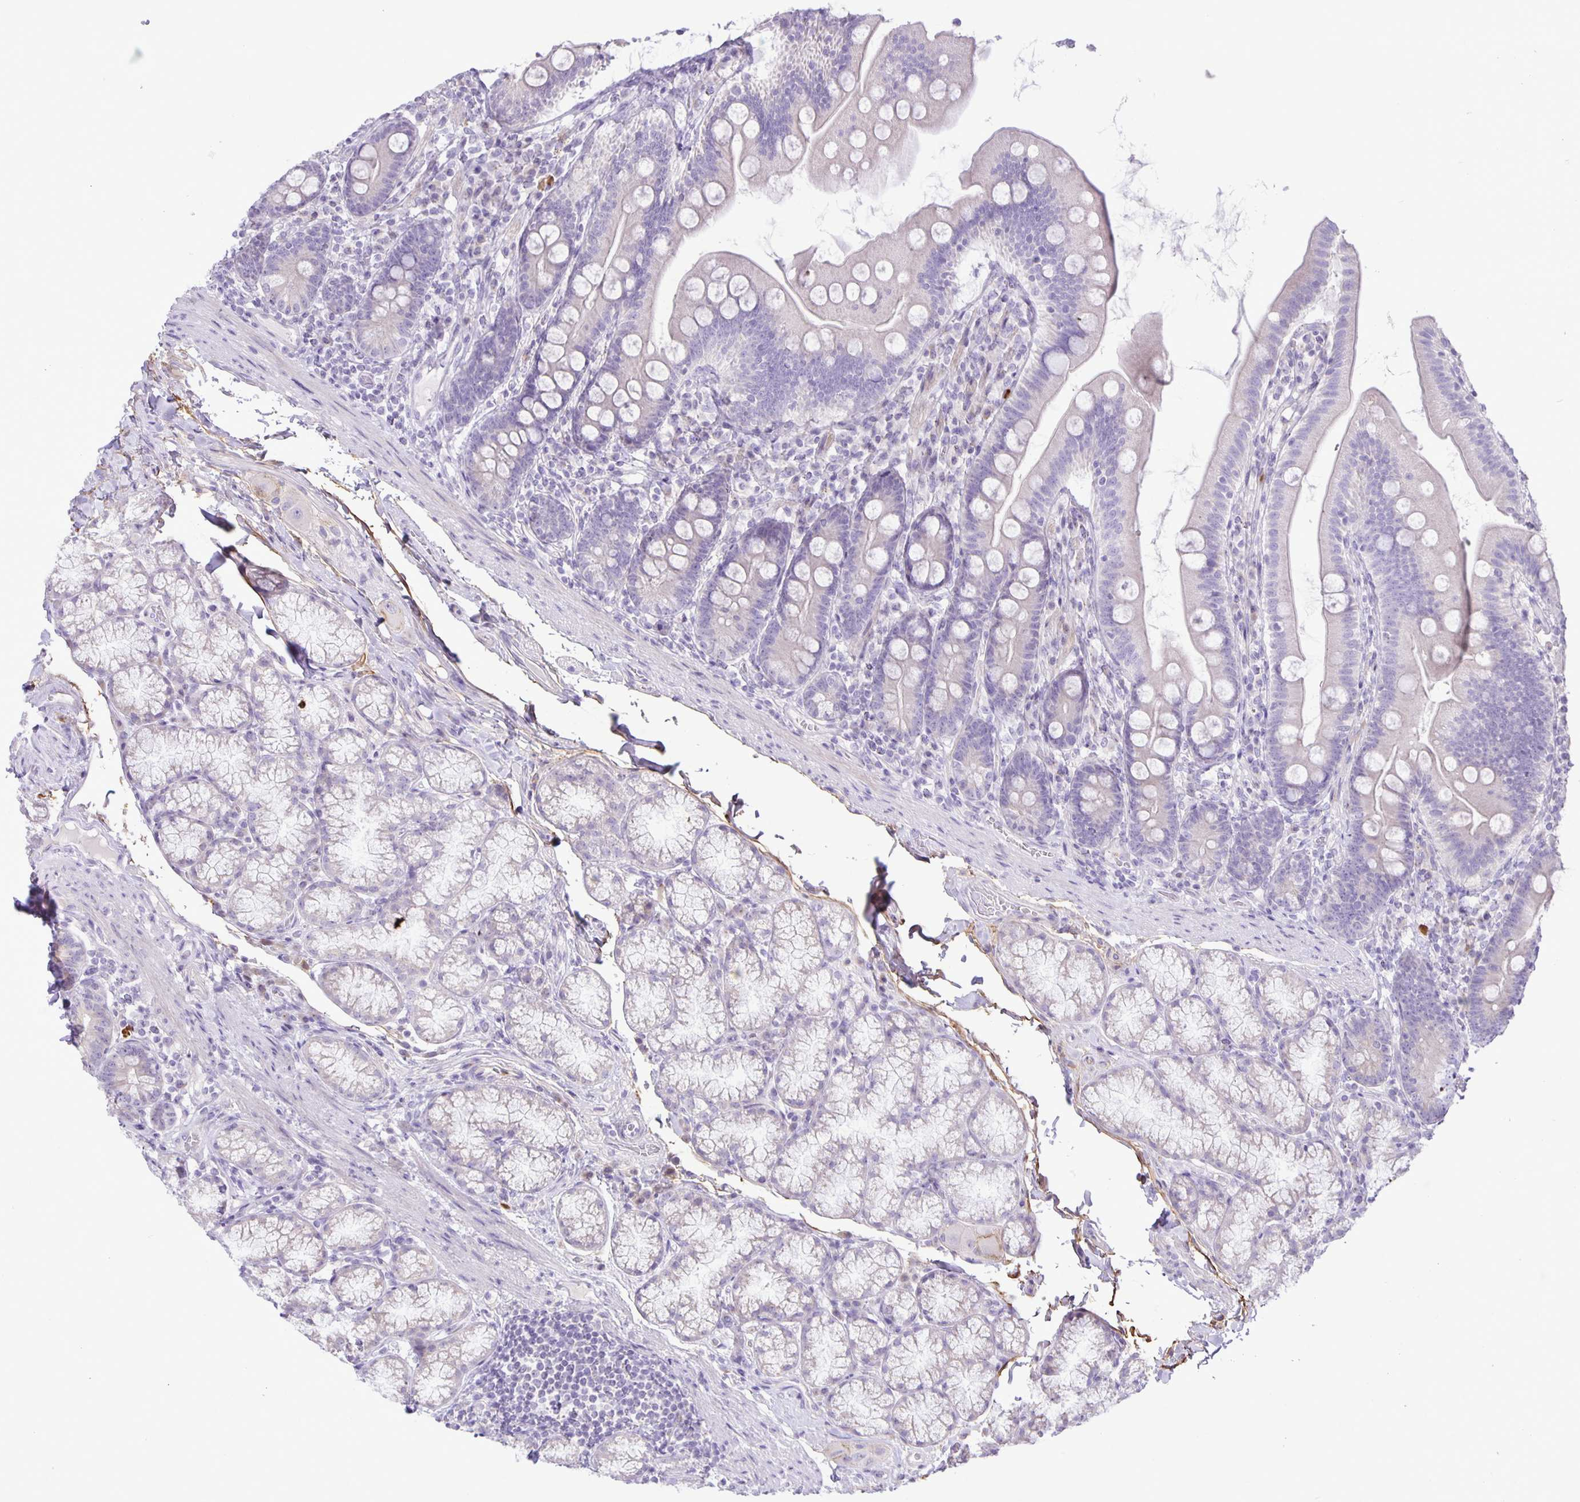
{"staining": {"intensity": "negative", "quantity": "none", "location": "none"}, "tissue": "duodenum", "cell_type": "Glandular cells", "image_type": "normal", "snomed": [{"axis": "morphology", "description": "Normal tissue, NOS"}, {"axis": "topography", "description": "Duodenum"}], "caption": "The image demonstrates no staining of glandular cells in benign duodenum. (DAB (3,3'-diaminobenzidine) immunohistochemistry (IHC) visualized using brightfield microscopy, high magnification).", "gene": "ADCK1", "patient": {"sex": "female", "age": 67}}